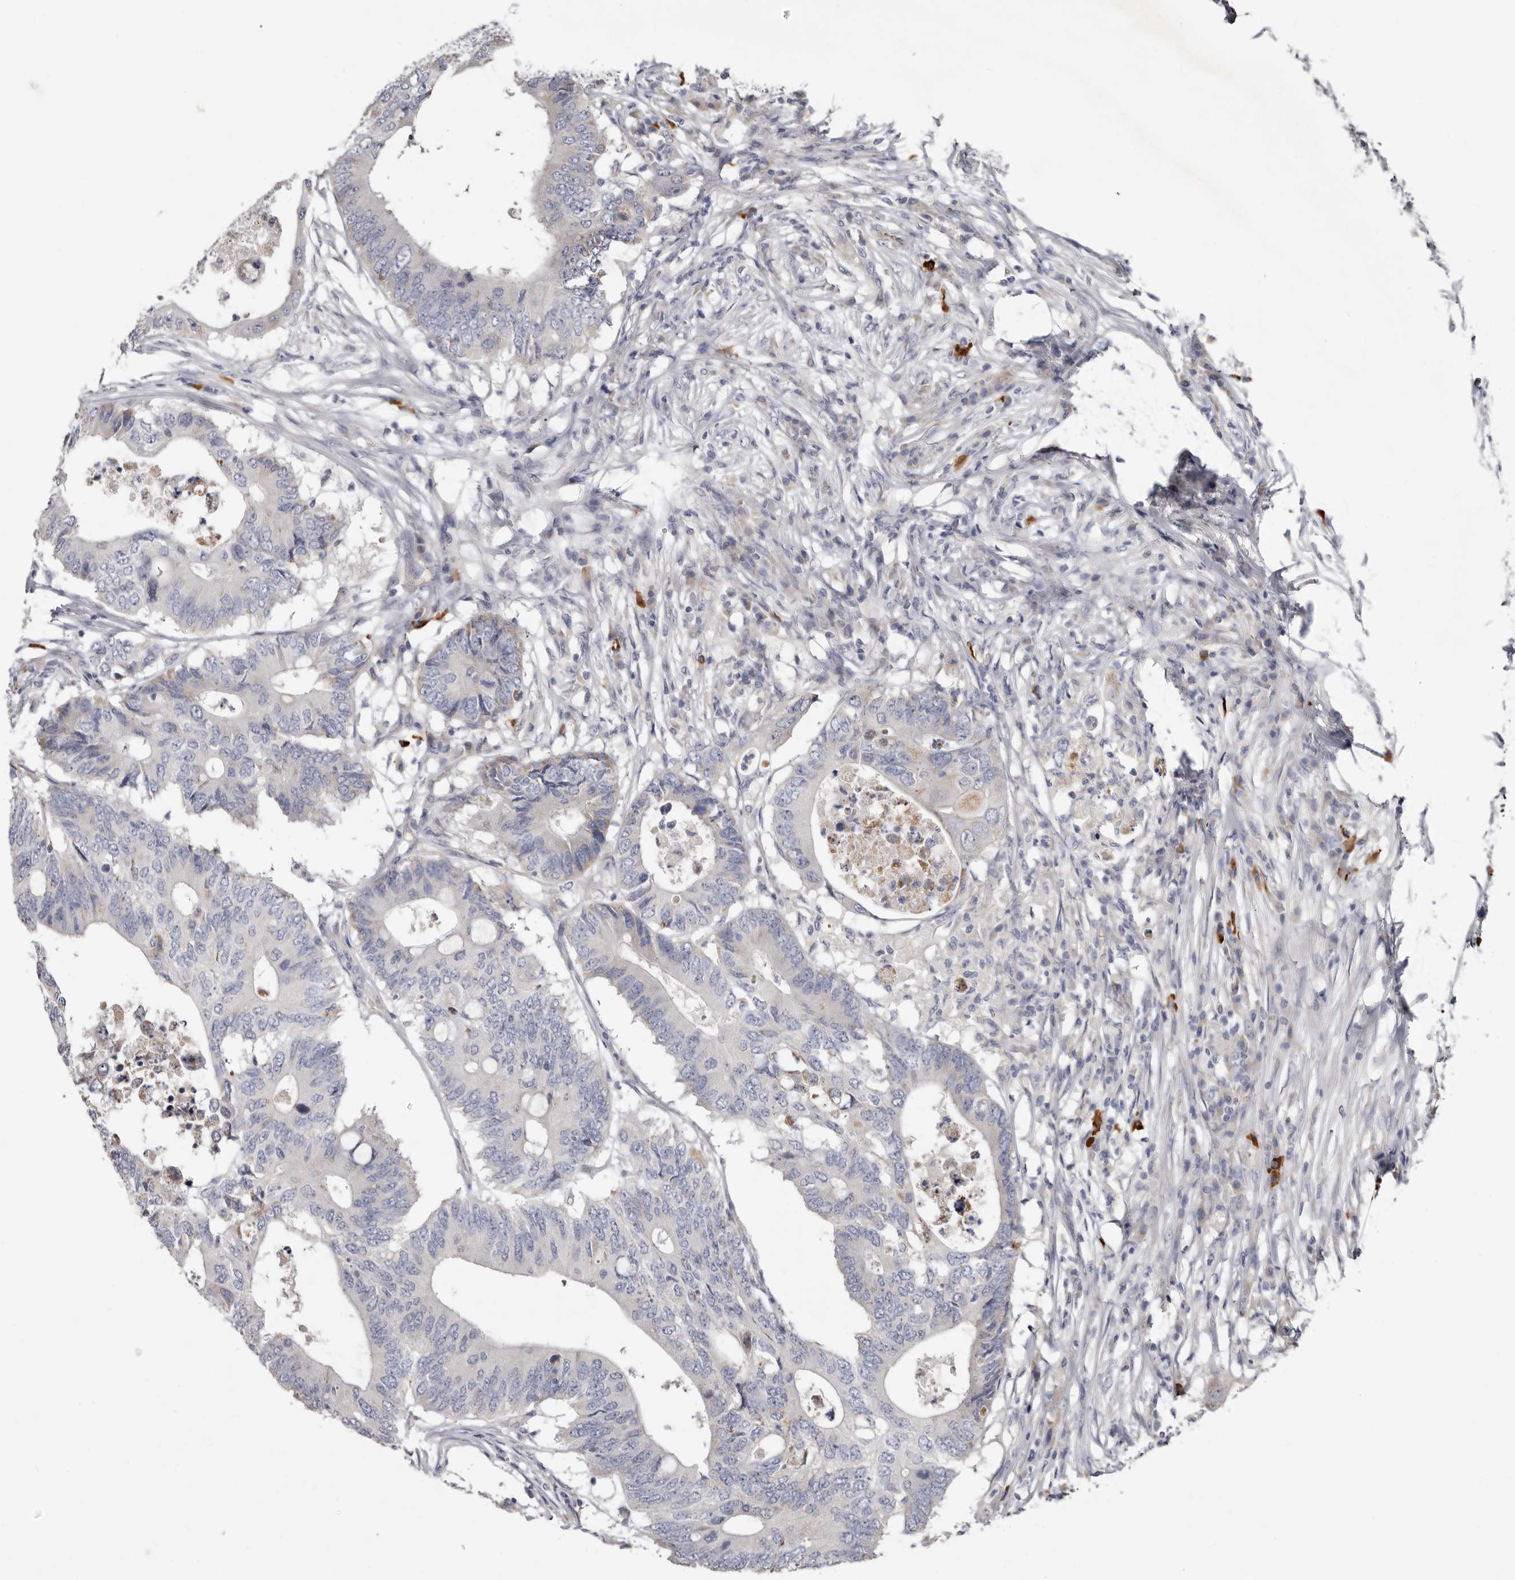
{"staining": {"intensity": "negative", "quantity": "none", "location": "none"}, "tissue": "colorectal cancer", "cell_type": "Tumor cells", "image_type": "cancer", "snomed": [{"axis": "morphology", "description": "Adenocarcinoma, NOS"}, {"axis": "topography", "description": "Colon"}], "caption": "Tumor cells are negative for brown protein staining in colorectal adenocarcinoma.", "gene": "SPTA1", "patient": {"sex": "male", "age": 71}}